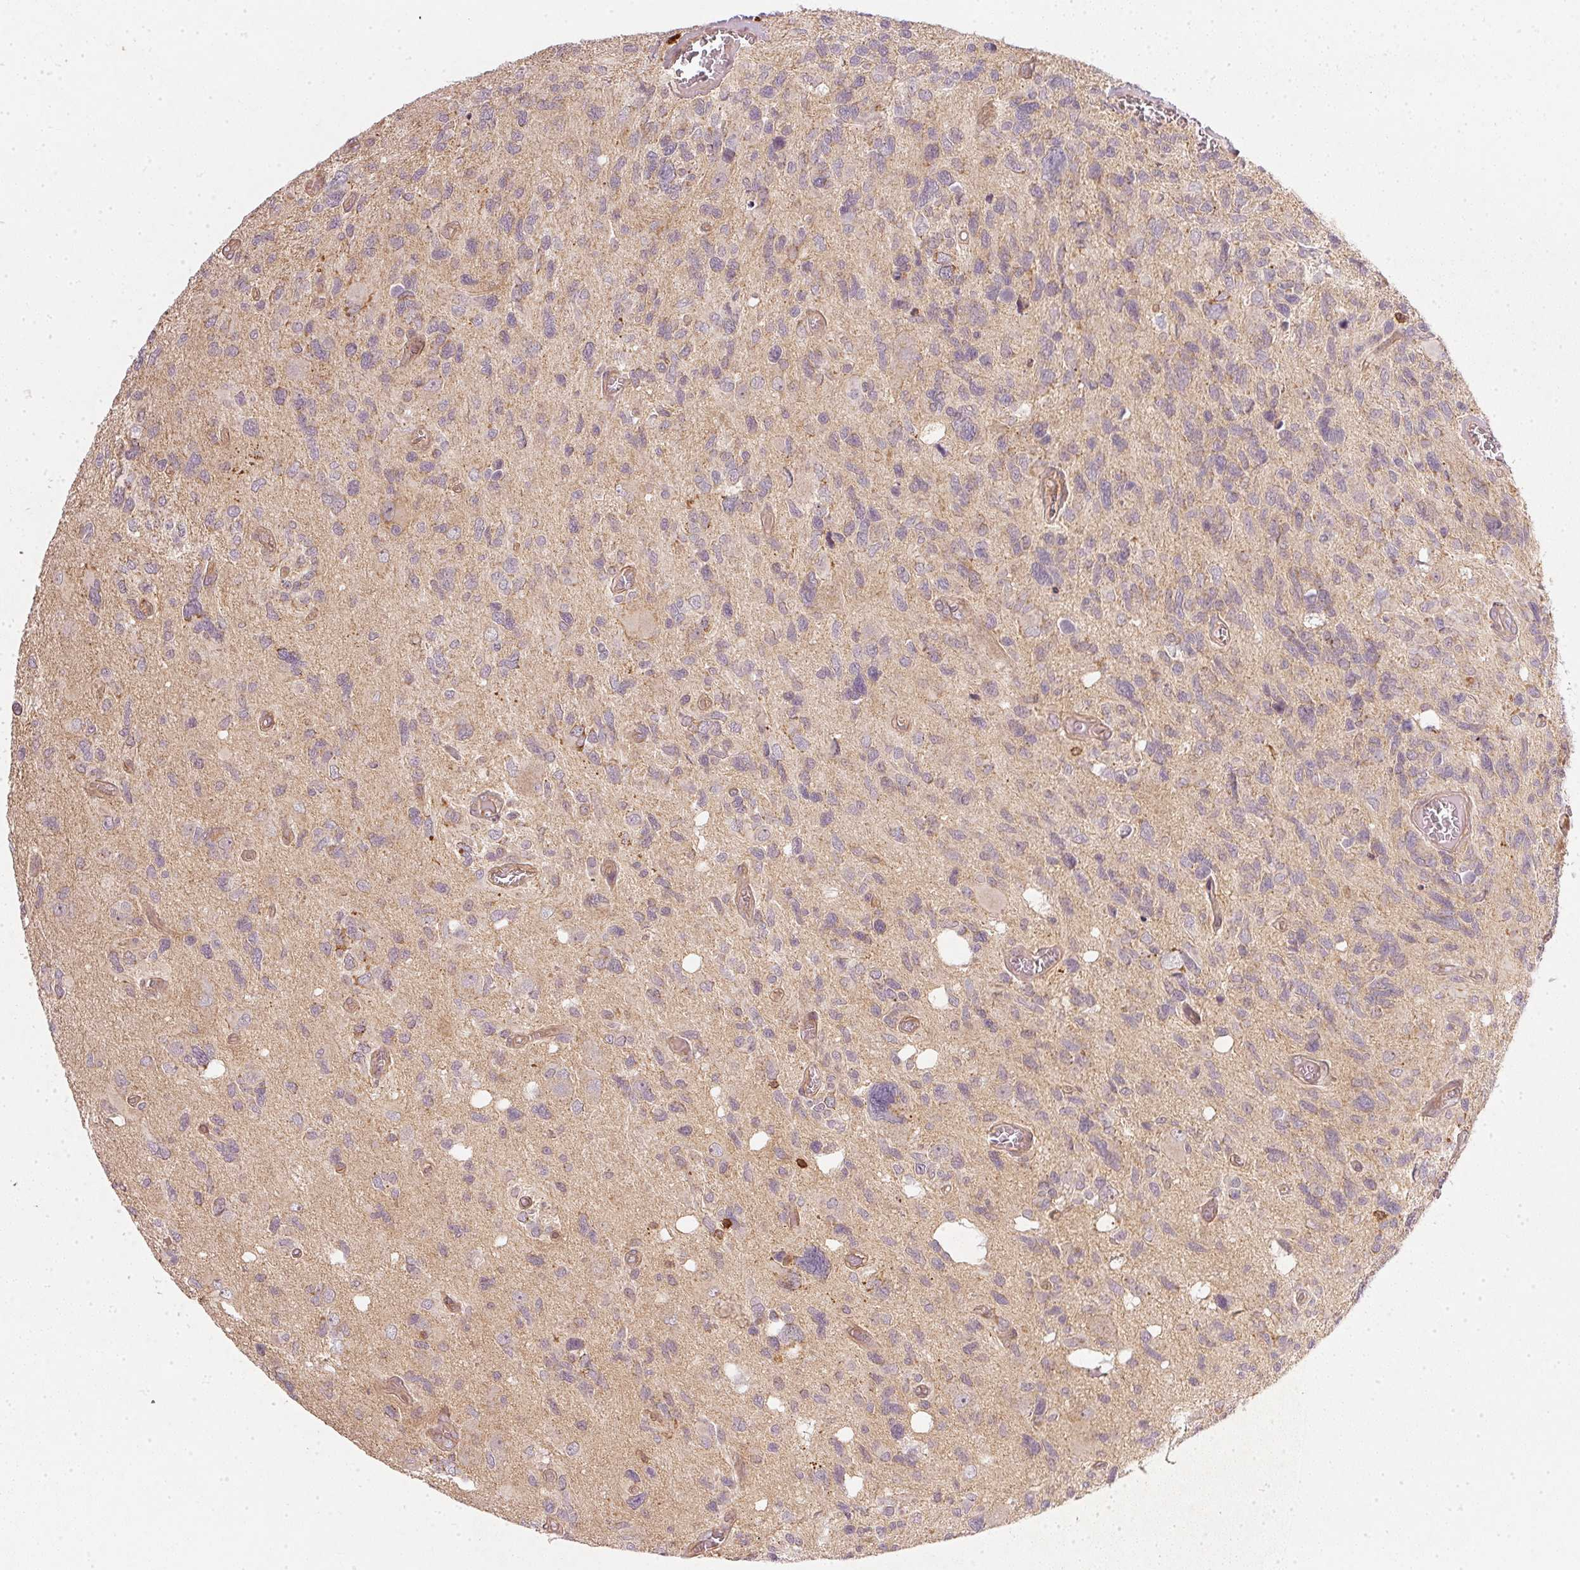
{"staining": {"intensity": "weak", "quantity": "25%-75%", "location": "cytoplasmic/membranous"}, "tissue": "glioma", "cell_type": "Tumor cells", "image_type": "cancer", "snomed": [{"axis": "morphology", "description": "Glioma, malignant, High grade"}, {"axis": "topography", "description": "Brain"}], "caption": "High-grade glioma (malignant) stained with immunohistochemistry (IHC) demonstrates weak cytoplasmic/membranous positivity in approximately 25%-75% of tumor cells.", "gene": "NADK2", "patient": {"sex": "male", "age": 49}}